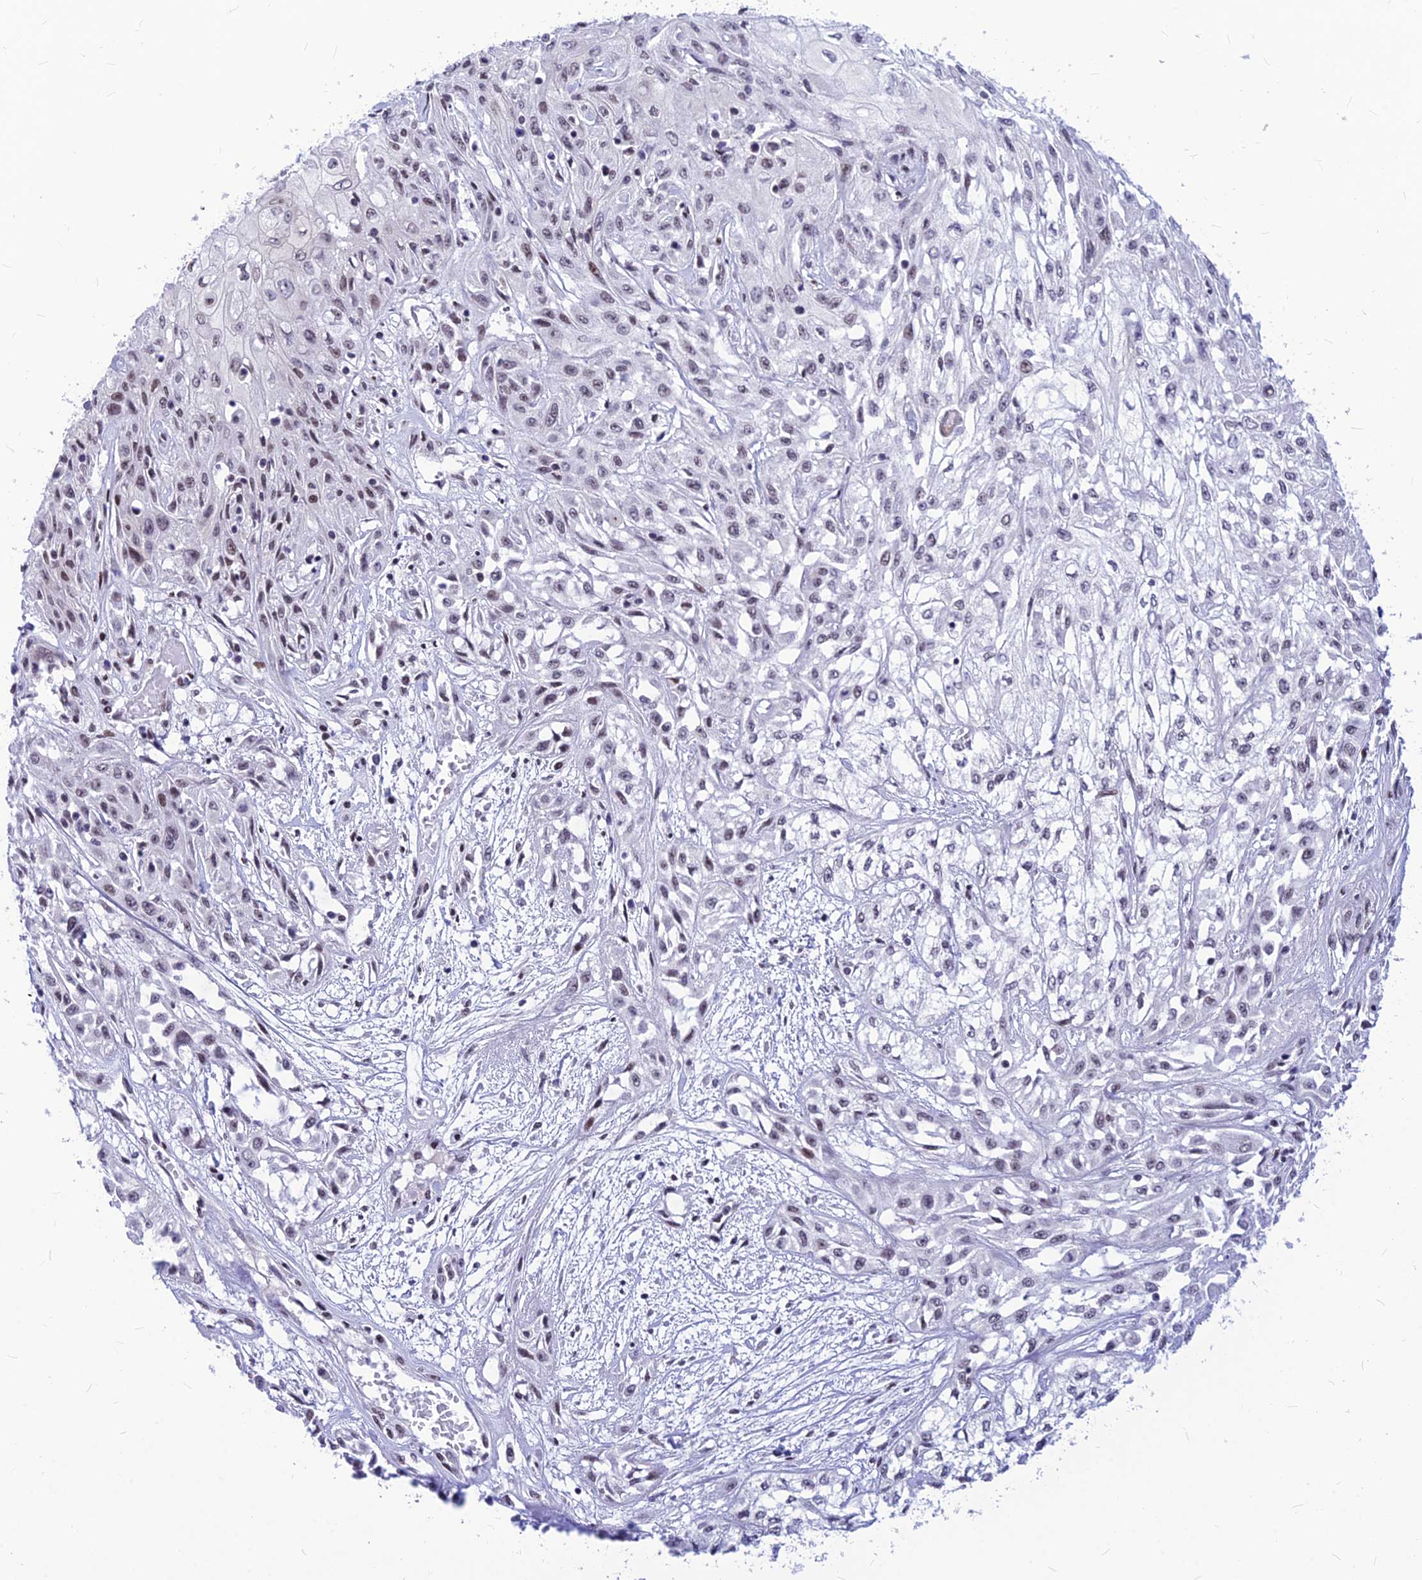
{"staining": {"intensity": "weak", "quantity": "<25%", "location": "nuclear"}, "tissue": "skin cancer", "cell_type": "Tumor cells", "image_type": "cancer", "snomed": [{"axis": "morphology", "description": "Squamous cell carcinoma, NOS"}, {"axis": "morphology", "description": "Squamous cell carcinoma, metastatic, NOS"}, {"axis": "topography", "description": "Skin"}, {"axis": "topography", "description": "Lymph node"}], "caption": "This is a micrograph of immunohistochemistry staining of skin cancer (squamous cell carcinoma), which shows no staining in tumor cells.", "gene": "KCTD13", "patient": {"sex": "male", "age": 75}}